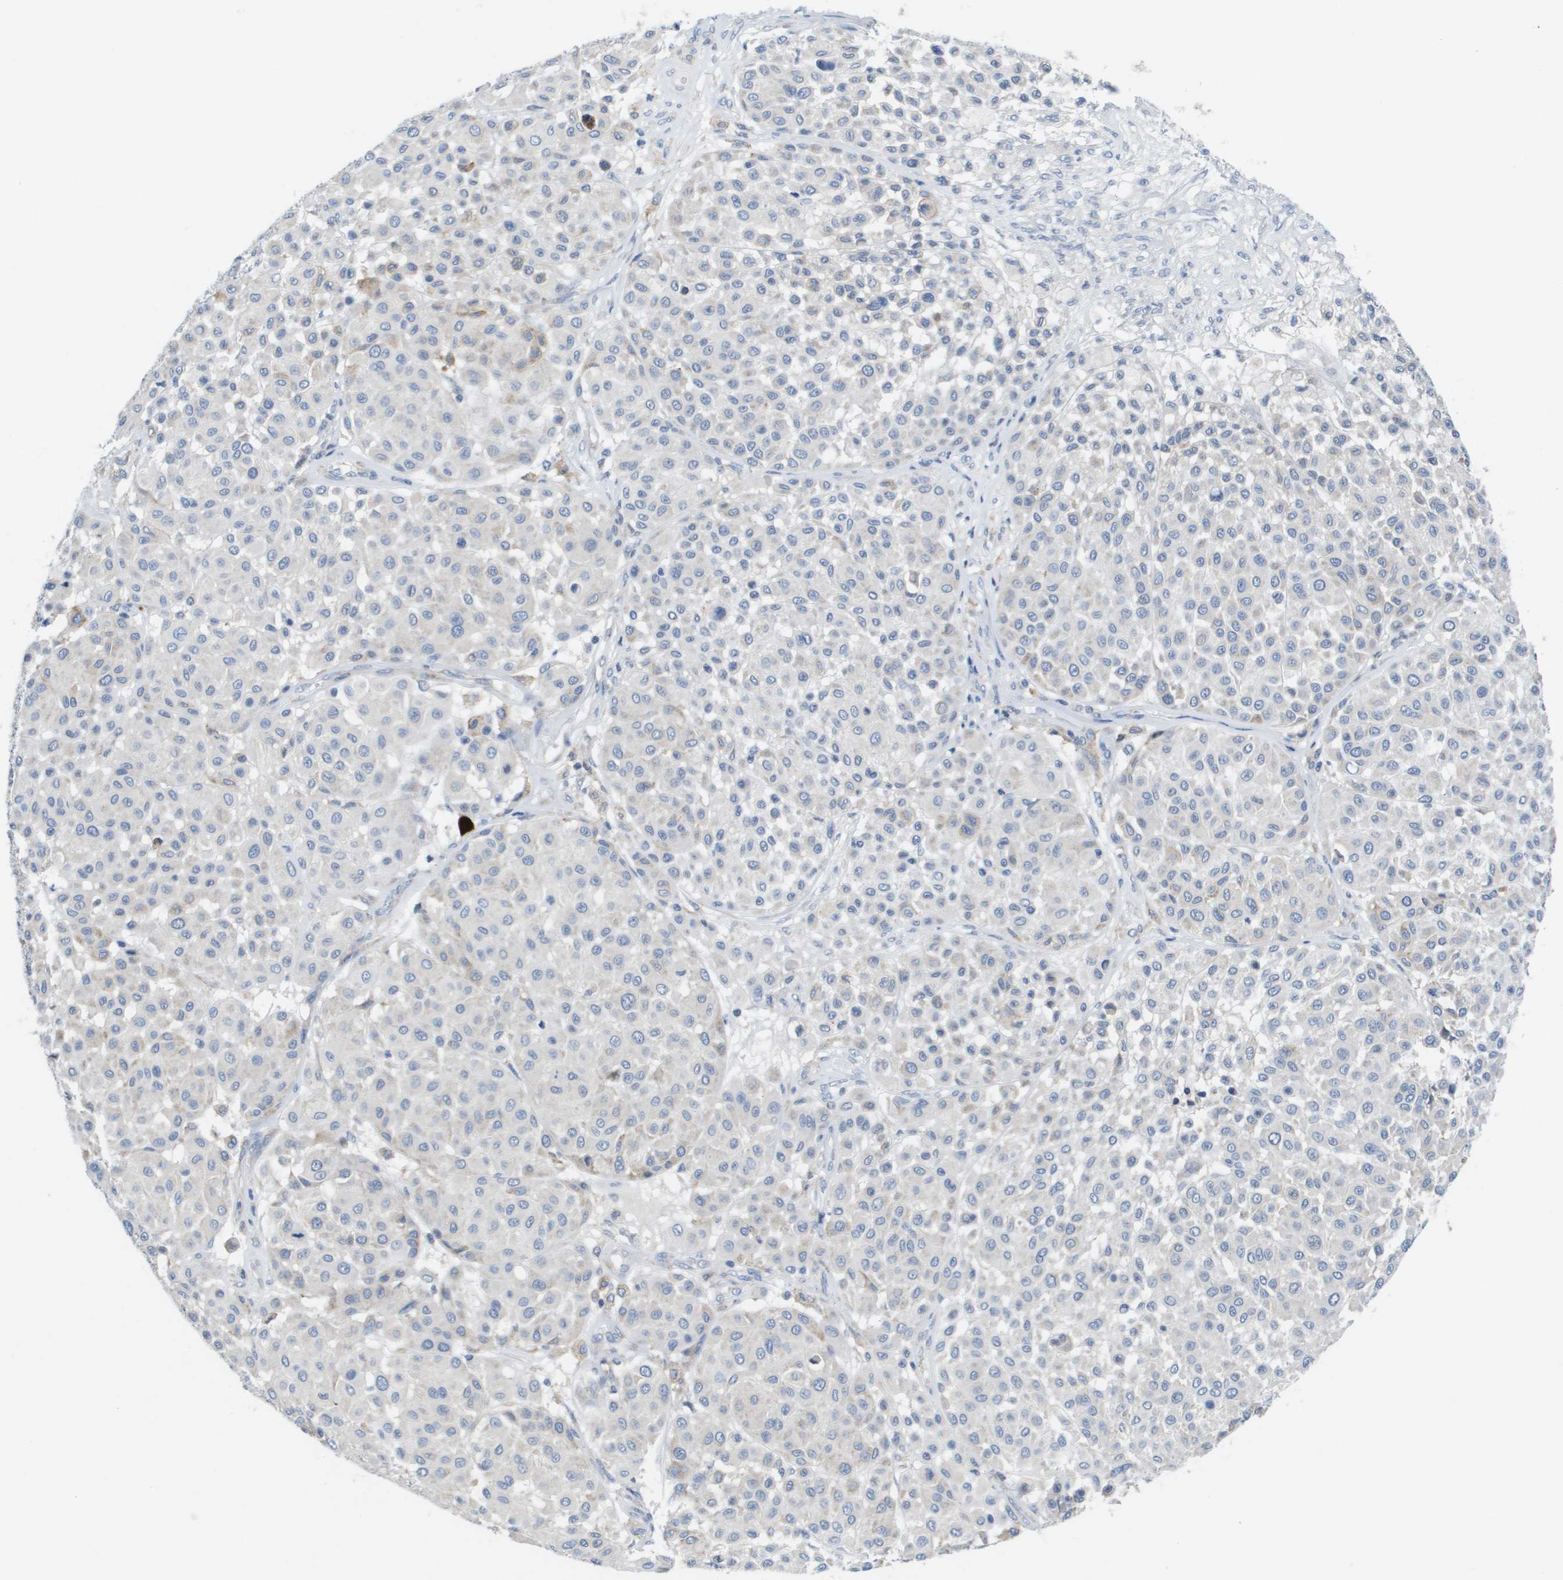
{"staining": {"intensity": "negative", "quantity": "none", "location": "none"}, "tissue": "melanoma", "cell_type": "Tumor cells", "image_type": "cancer", "snomed": [{"axis": "morphology", "description": "Malignant melanoma, Metastatic site"}, {"axis": "topography", "description": "Soft tissue"}], "caption": "High power microscopy photomicrograph of an immunohistochemistry (IHC) histopathology image of malignant melanoma (metastatic site), revealing no significant staining in tumor cells.", "gene": "CD3G", "patient": {"sex": "male", "age": 41}}